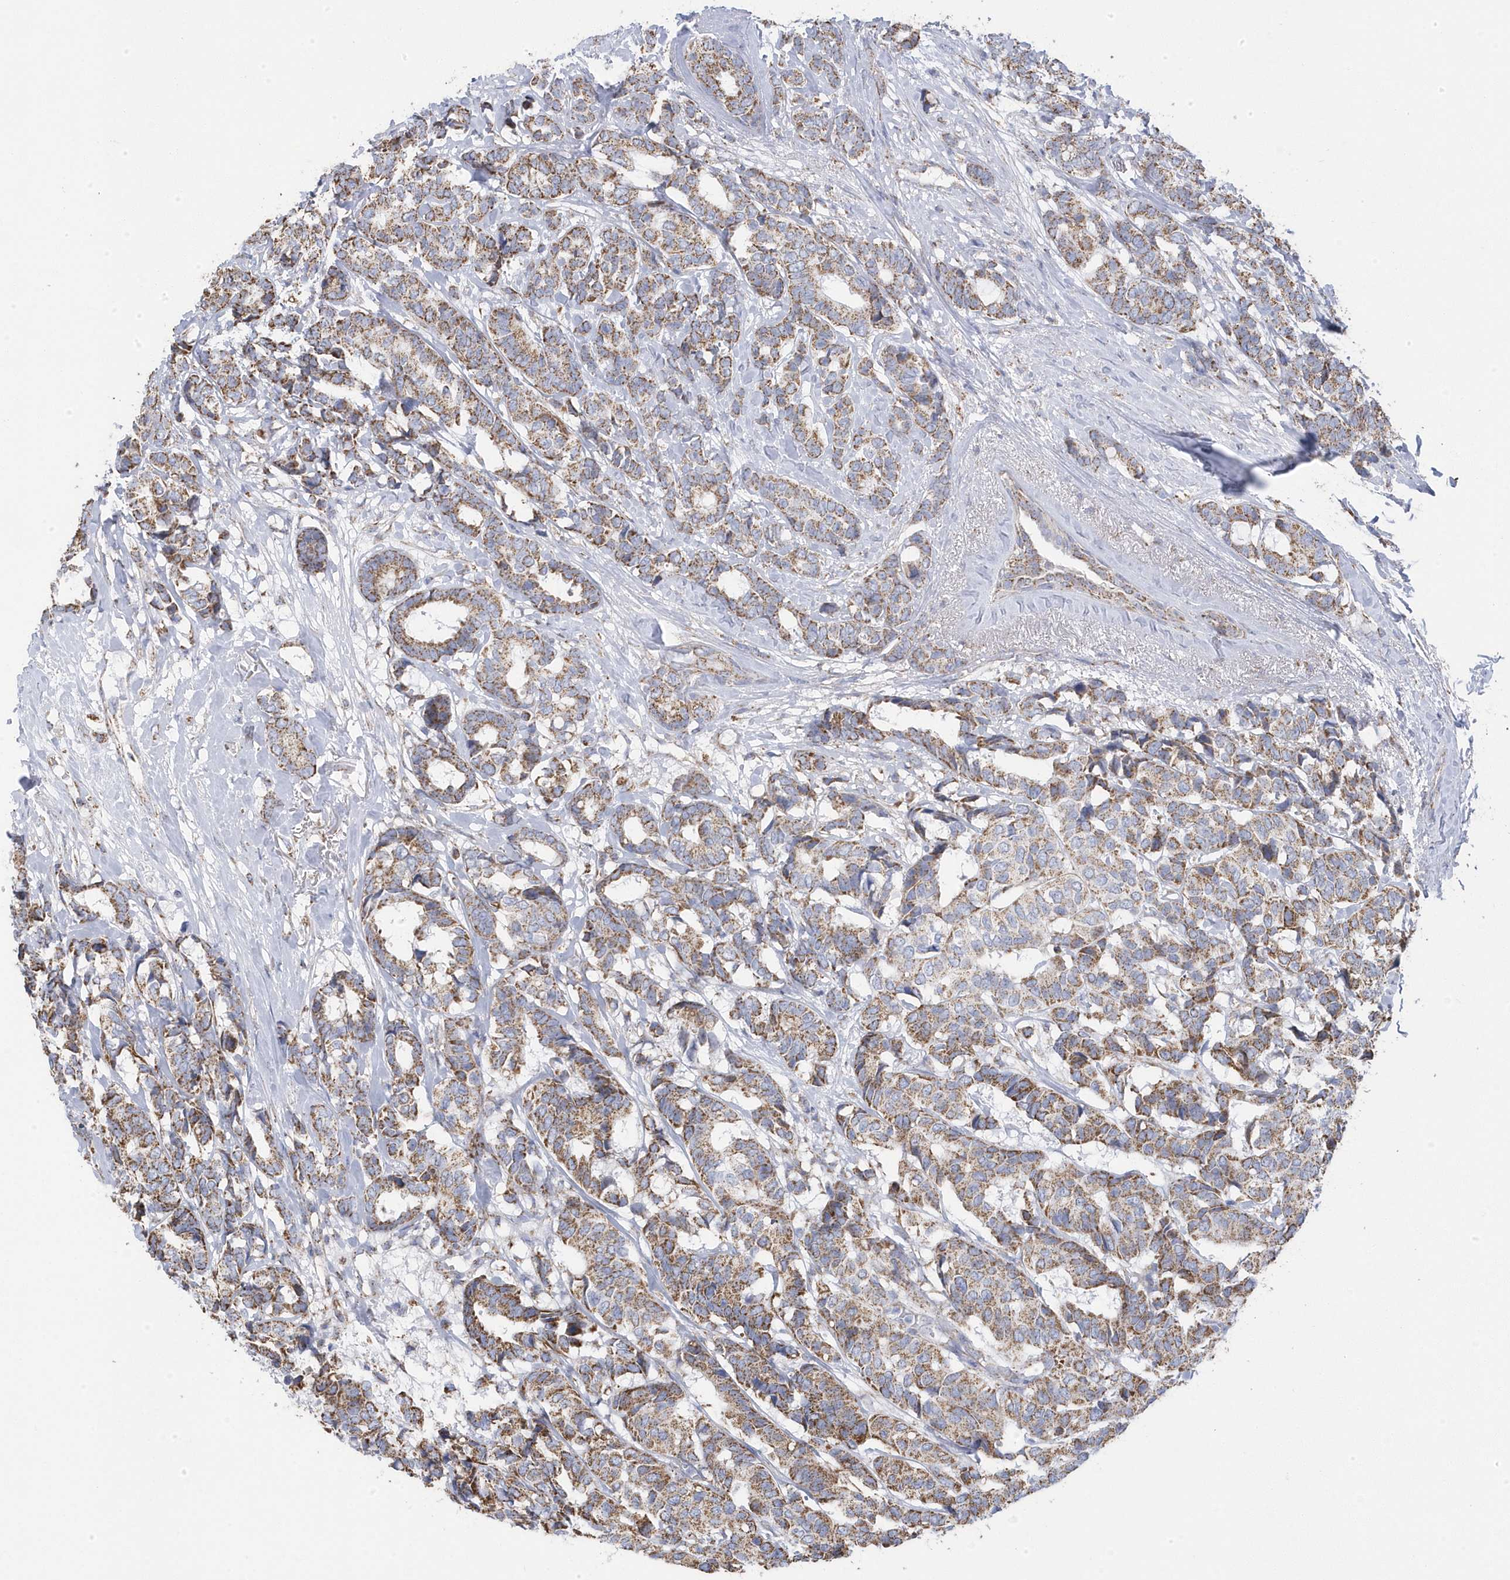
{"staining": {"intensity": "moderate", "quantity": ">75%", "location": "cytoplasmic/membranous"}, "tissue": "breast cancer", "cell_type": "Tumor cells", "image_type": "cancer", "snomed": [{"axis": "morphology", "description": "Duct carcinoma"}, {"axis": "topography", "description": "Breast"}], "caption": "This is a micrograph of IHC staining of breast cancer, which shows moderate expression in the cytoplasmic/membranous of tumor cells.", "gene": "GTPBP8", "patient": {"sex": "female", "age": 87}}